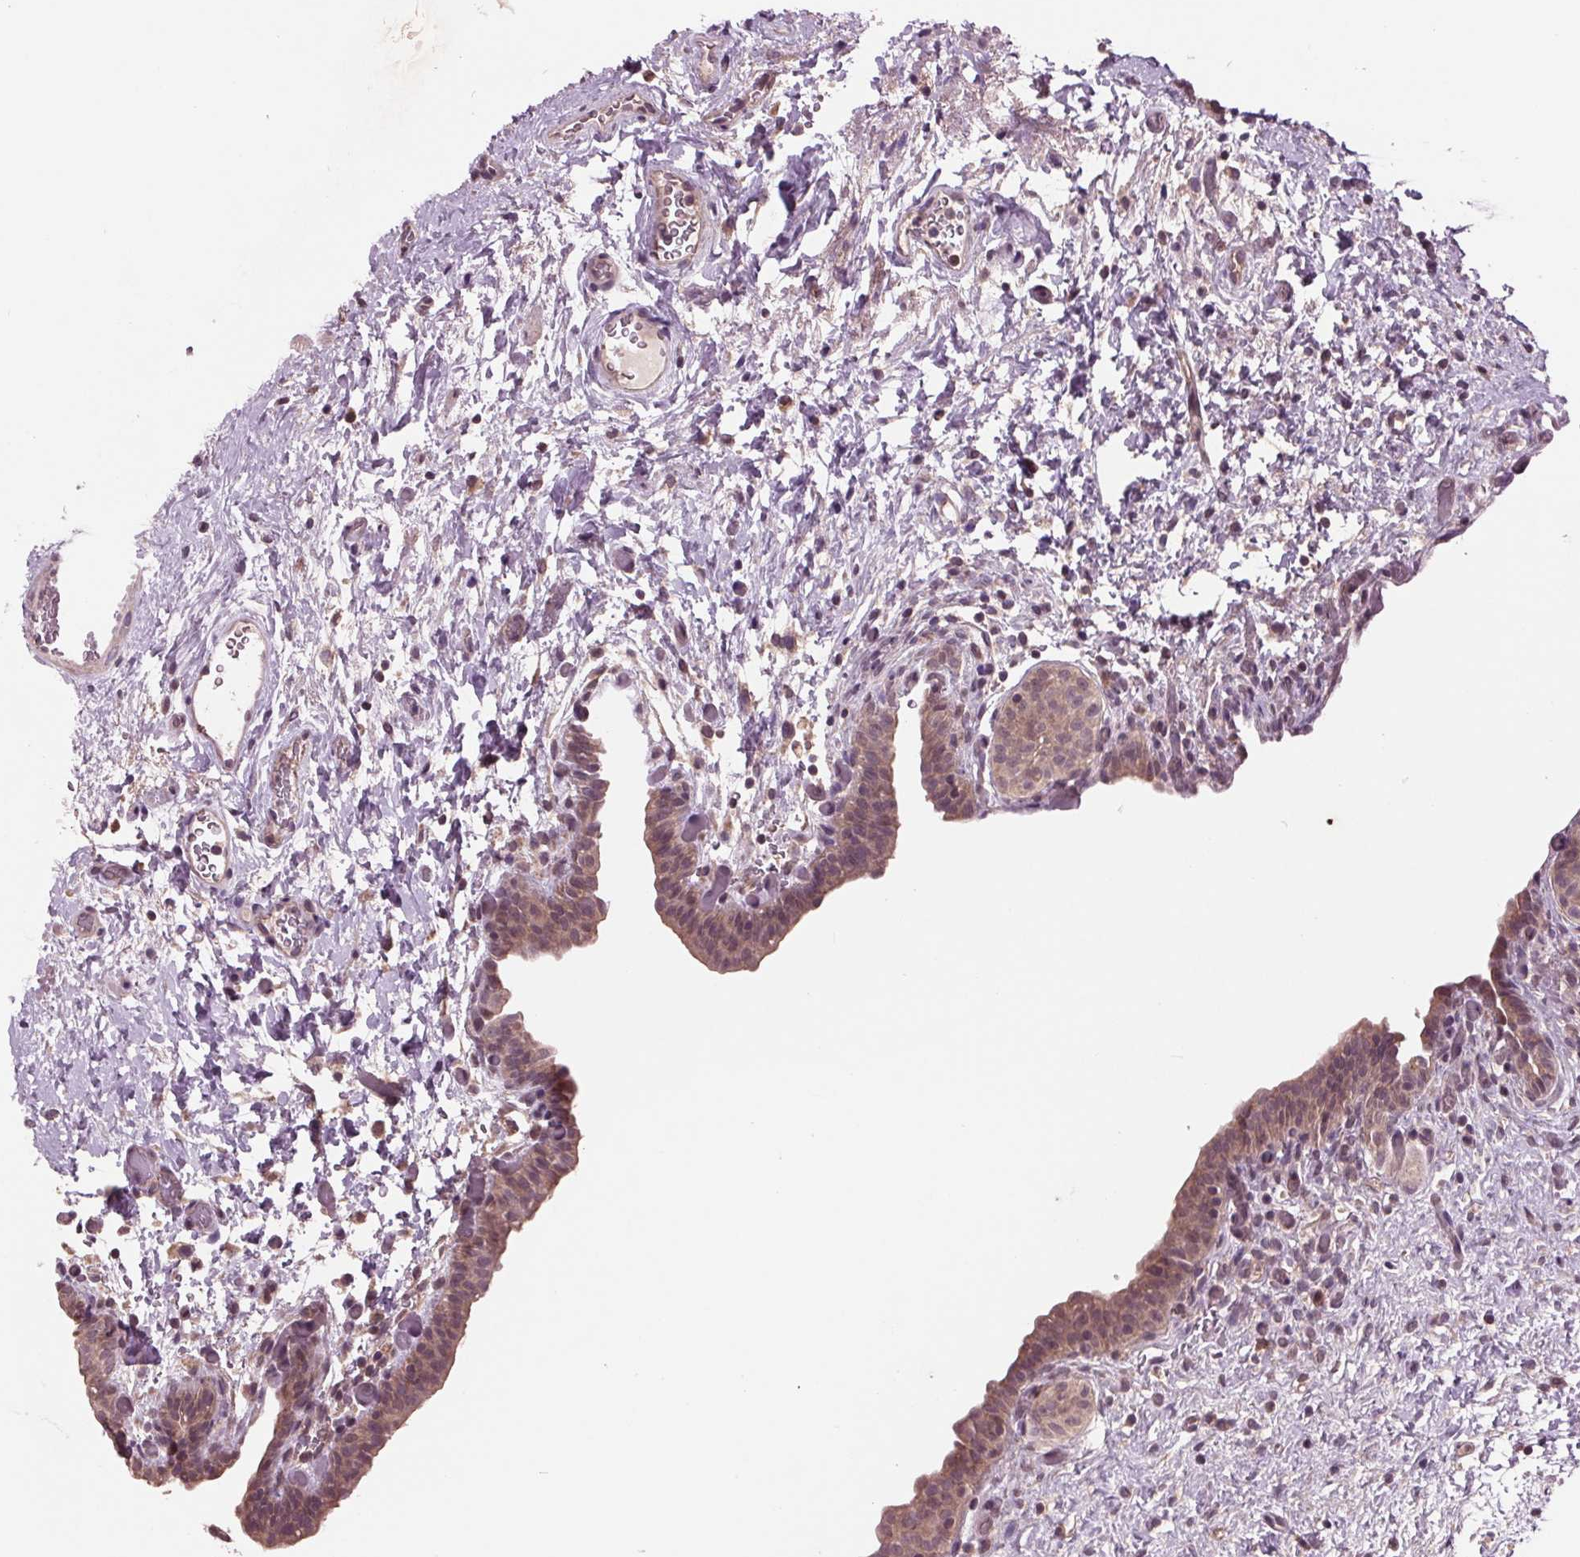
{"staining": {"intensity": "weak", "quantity": ">75%", "location": "cytoplasmic/membranous"}, "tissue": "urinary bladder", "cell_type": "Urothelial cells", "image_type": "normal", "snomed": [{"axis": "morphology", "description": "Normal tissue, NOS"}, {"axis": "topography", "description": "Urinary bladder"}], "caption": "High-power microscopy captured an immunohistochemistry image of benign urinary bladder, revealing weak cytoplasmic/membranous expression in approximately >75% of urothelial cells.", "gene": "MAPK8", "patient": {"sex": "male", "age": 69}}